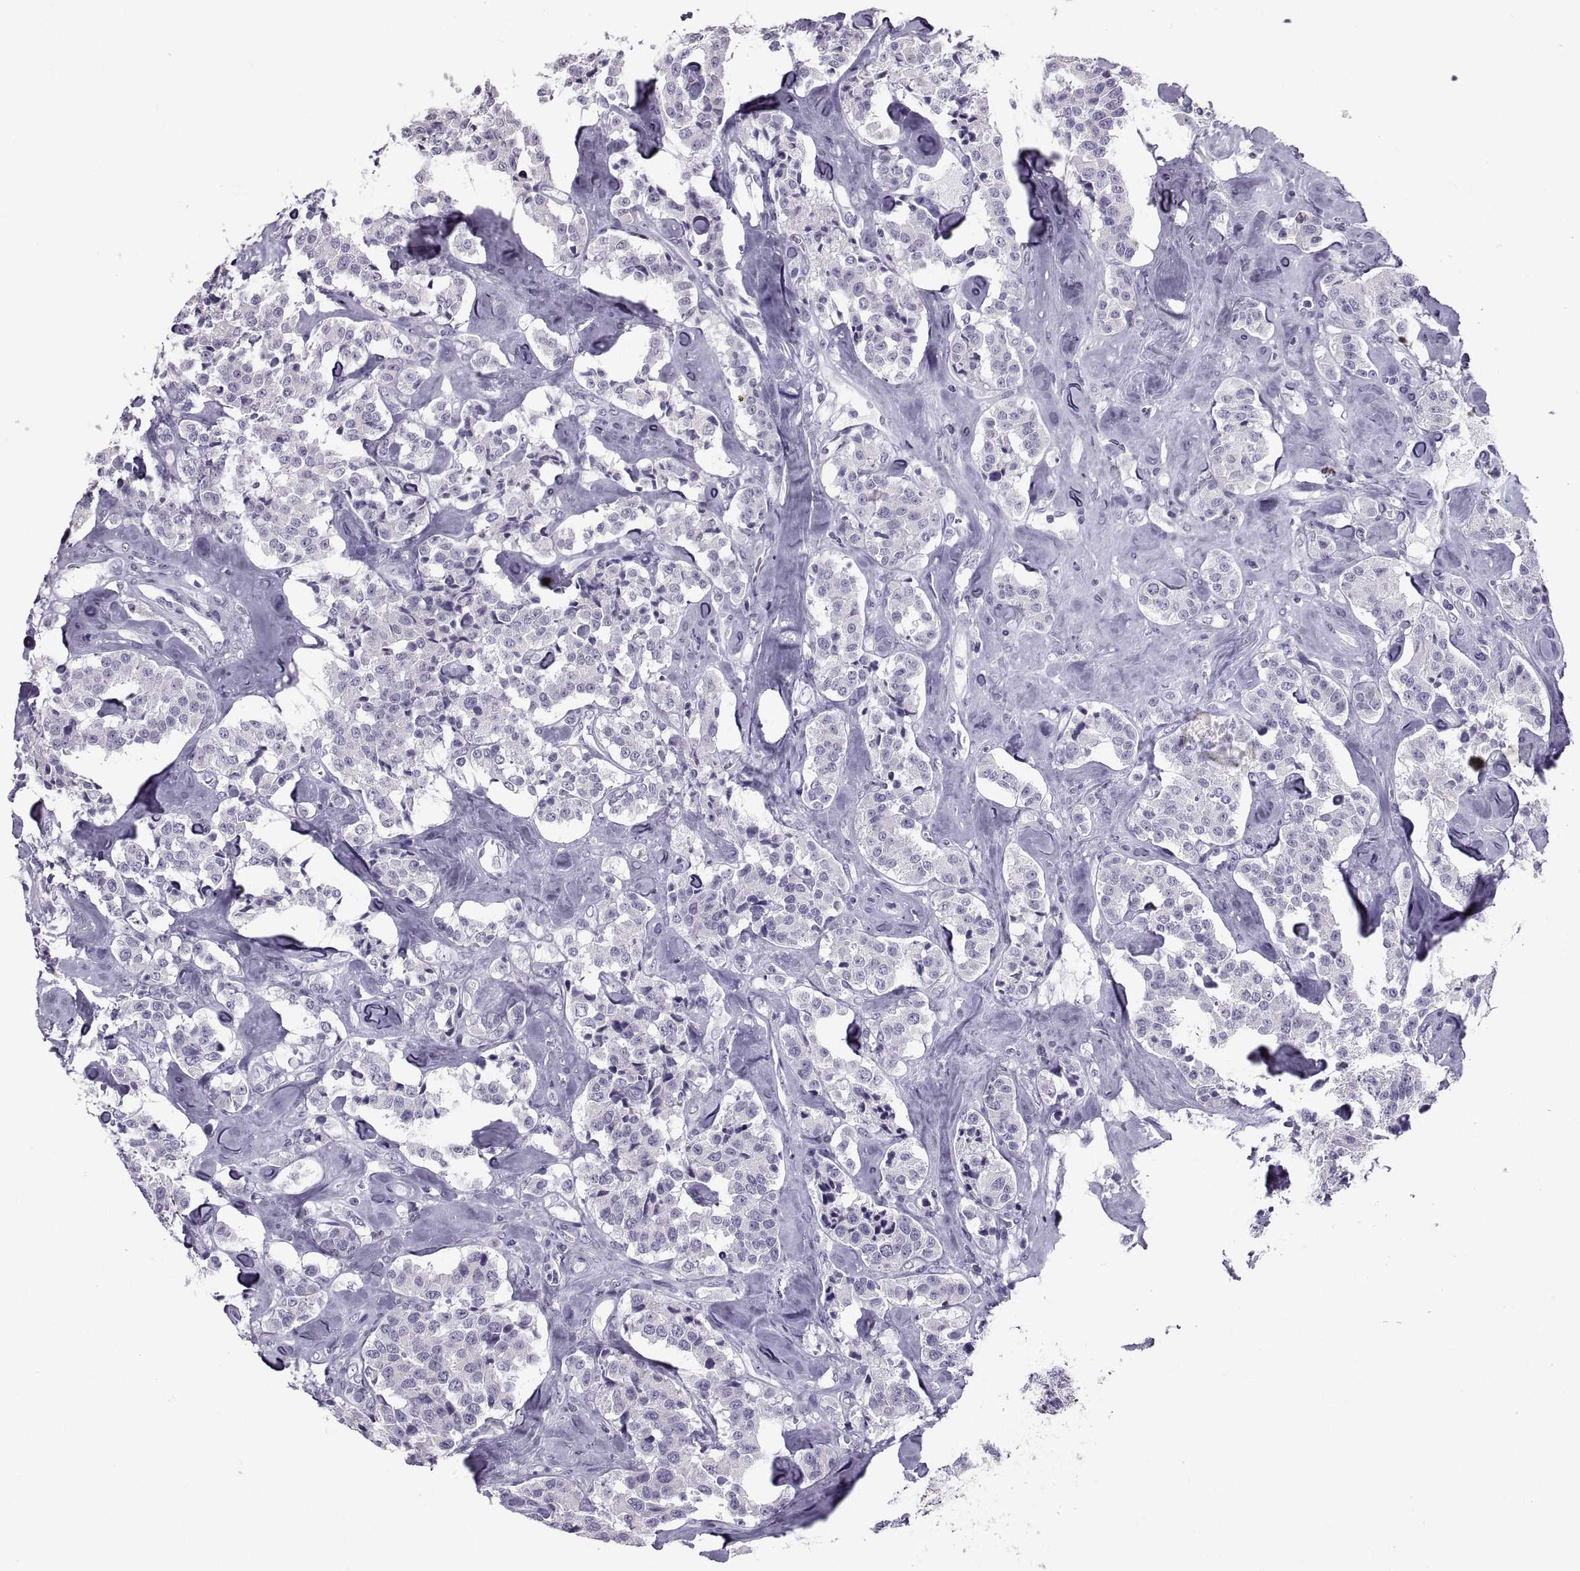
{"staining": {"intensity": "negative", "quantity": "none", "location": "none"}, "tissue": "carcinoid", "cell_type": "Tumor cells", "image_type": "cancer", "snomed": [{"axis": "morphology", "description": "Carcinoid, malignant, NOS"}, {"axis": "topography", "description": "Pancreas"}], "caption": "Immunohistochemistry micrograph of human carcinoid stained for a protein (brown), which demonstrates no staining in tumor cells. The staining is performed using DAB (3,3'-diaminobenzidine) brown chromogen with nuclei counter-stained in using hematoxylin.", "gene": "RLBP1", "patient": {"sex": "male", "age": 41}}